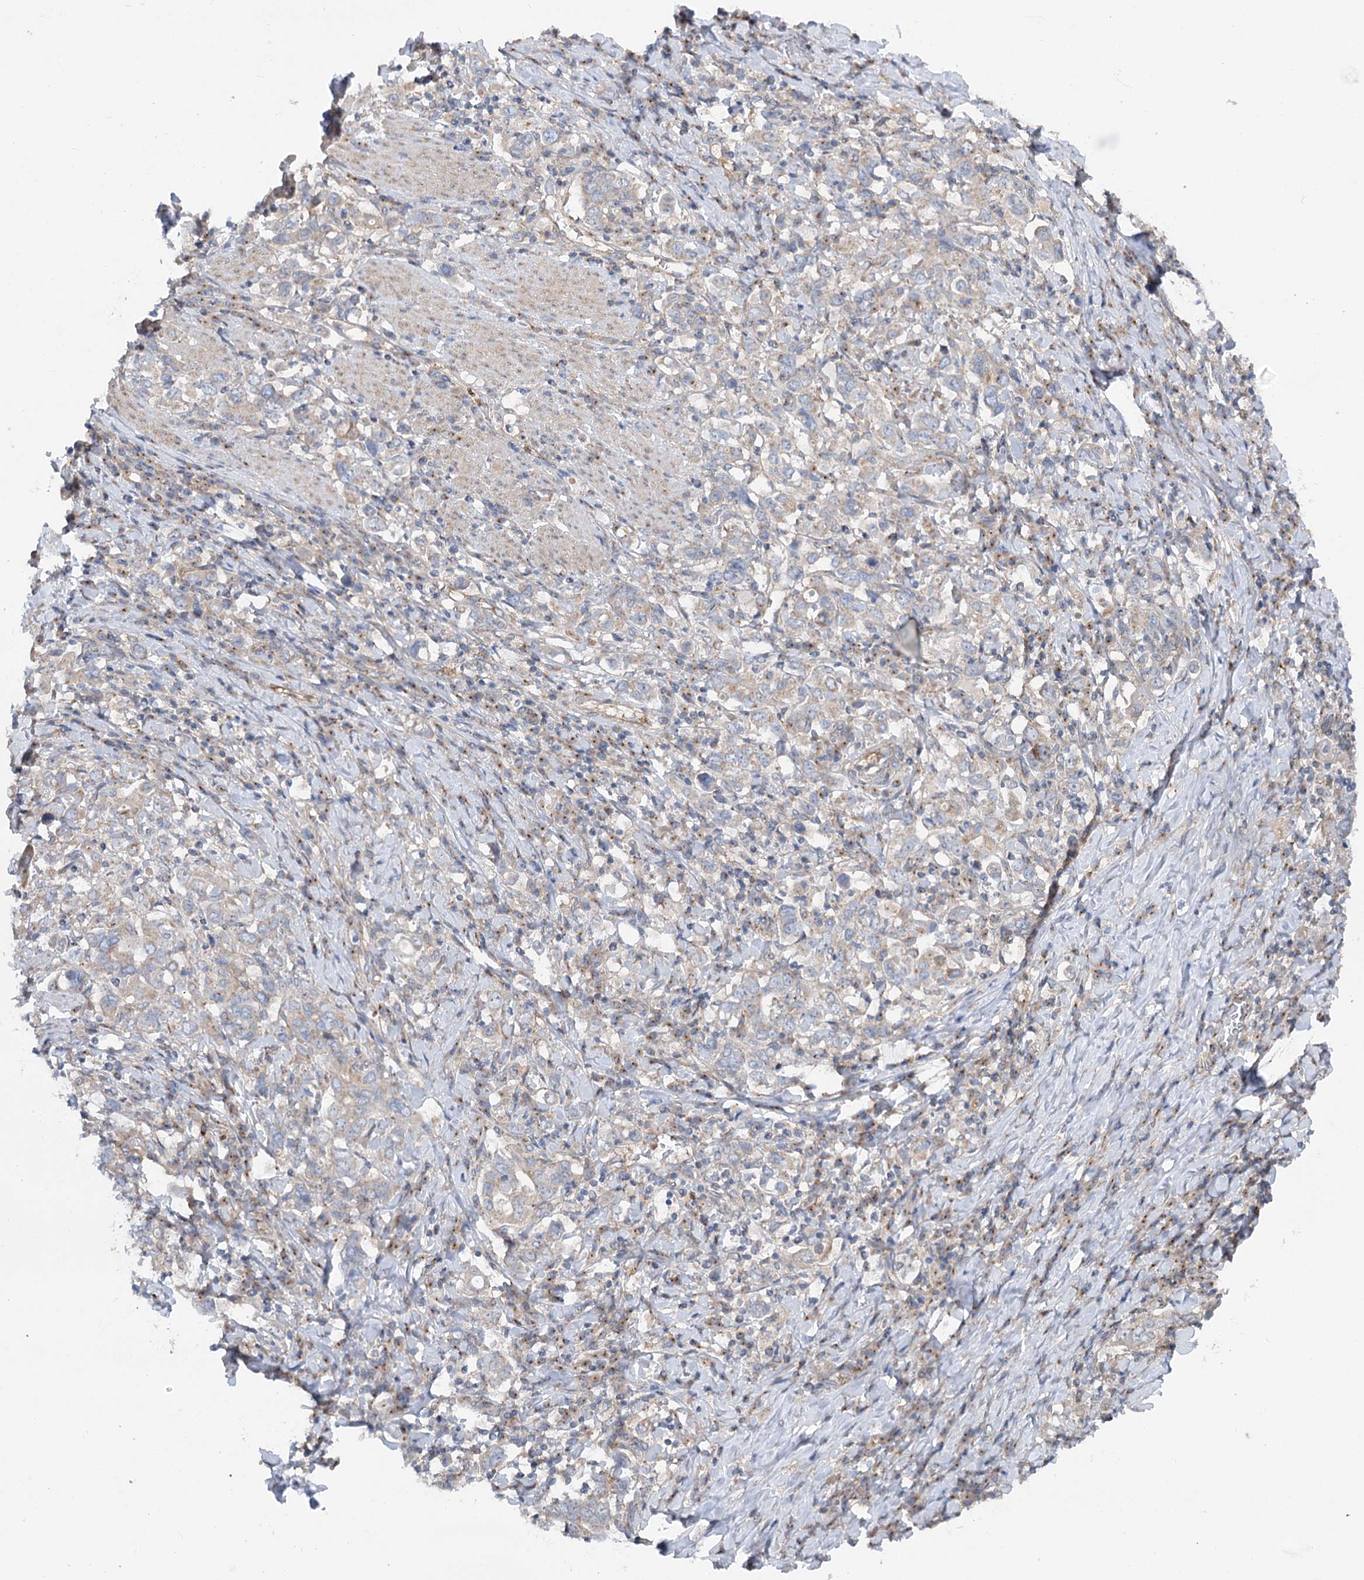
{"staining": {"intensity": "weak", "quantity": "25%-75%", "location": "cytoplasmic/membranous"}, "tissue": "stomach cancer", "cell_type": "Tumor cells", "image_type": "cancer", "snomed": [{"axis": "morphology", "description": "Adenocarcinoma, NOS"}, {"axis": "topography", "description": "Stomach, upper"}], "caption": "High-magnification brightfield microscopy of stomach adenocarcinoma stained with DAB (brown) and counterstained with hematoxylin (blue). tumor cells exhibit weak cytoplasmic/membranous positivity is appreciated in about25%-75% of cells.", "gene": "SCN11A", "patient": {"sex": "male", "age": 62}}